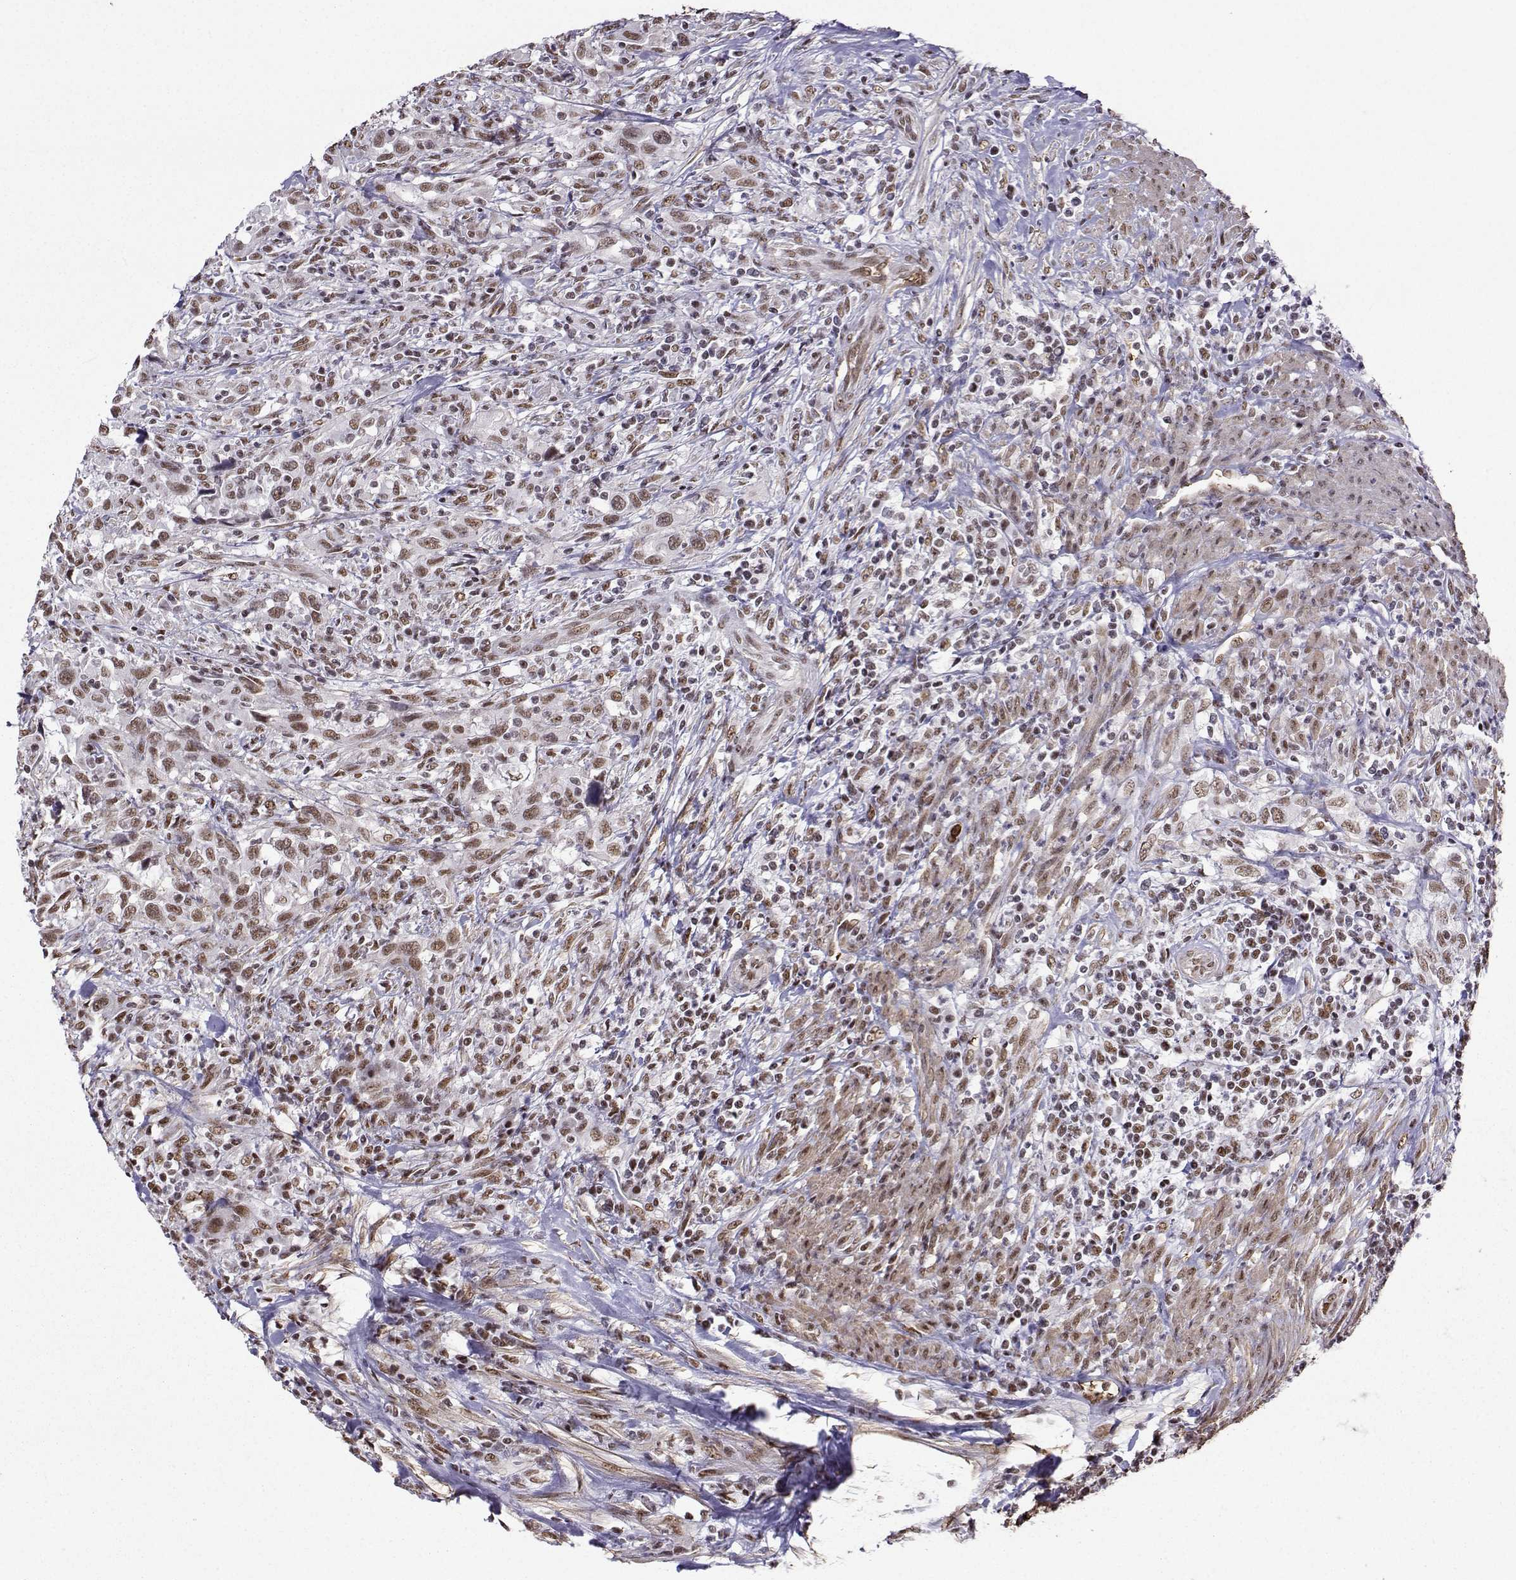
{"staining": {"intensity": "moderate", "quantity": ">75%", "location": "nuclear"}, "tissue": "urothelial cancer", "cell_type": "Tumor cells", "image_type": "cancer", "snomed": [{"axis": "morphology", "description": "Urothelial carcinoma, NOS"}, {"axis": "morphology", "description": "Urothelial carcinoma, High grade"}, {"axis": "topography", "description": "Urinary bladder"}], "caption": "Brown immunohistochemical staining in urothelial cancer reveals moderate nuclear positivity in about >75% of tumor cells.", "gene": "CCNK", "patient": {"sex": "female", "age": 64}}